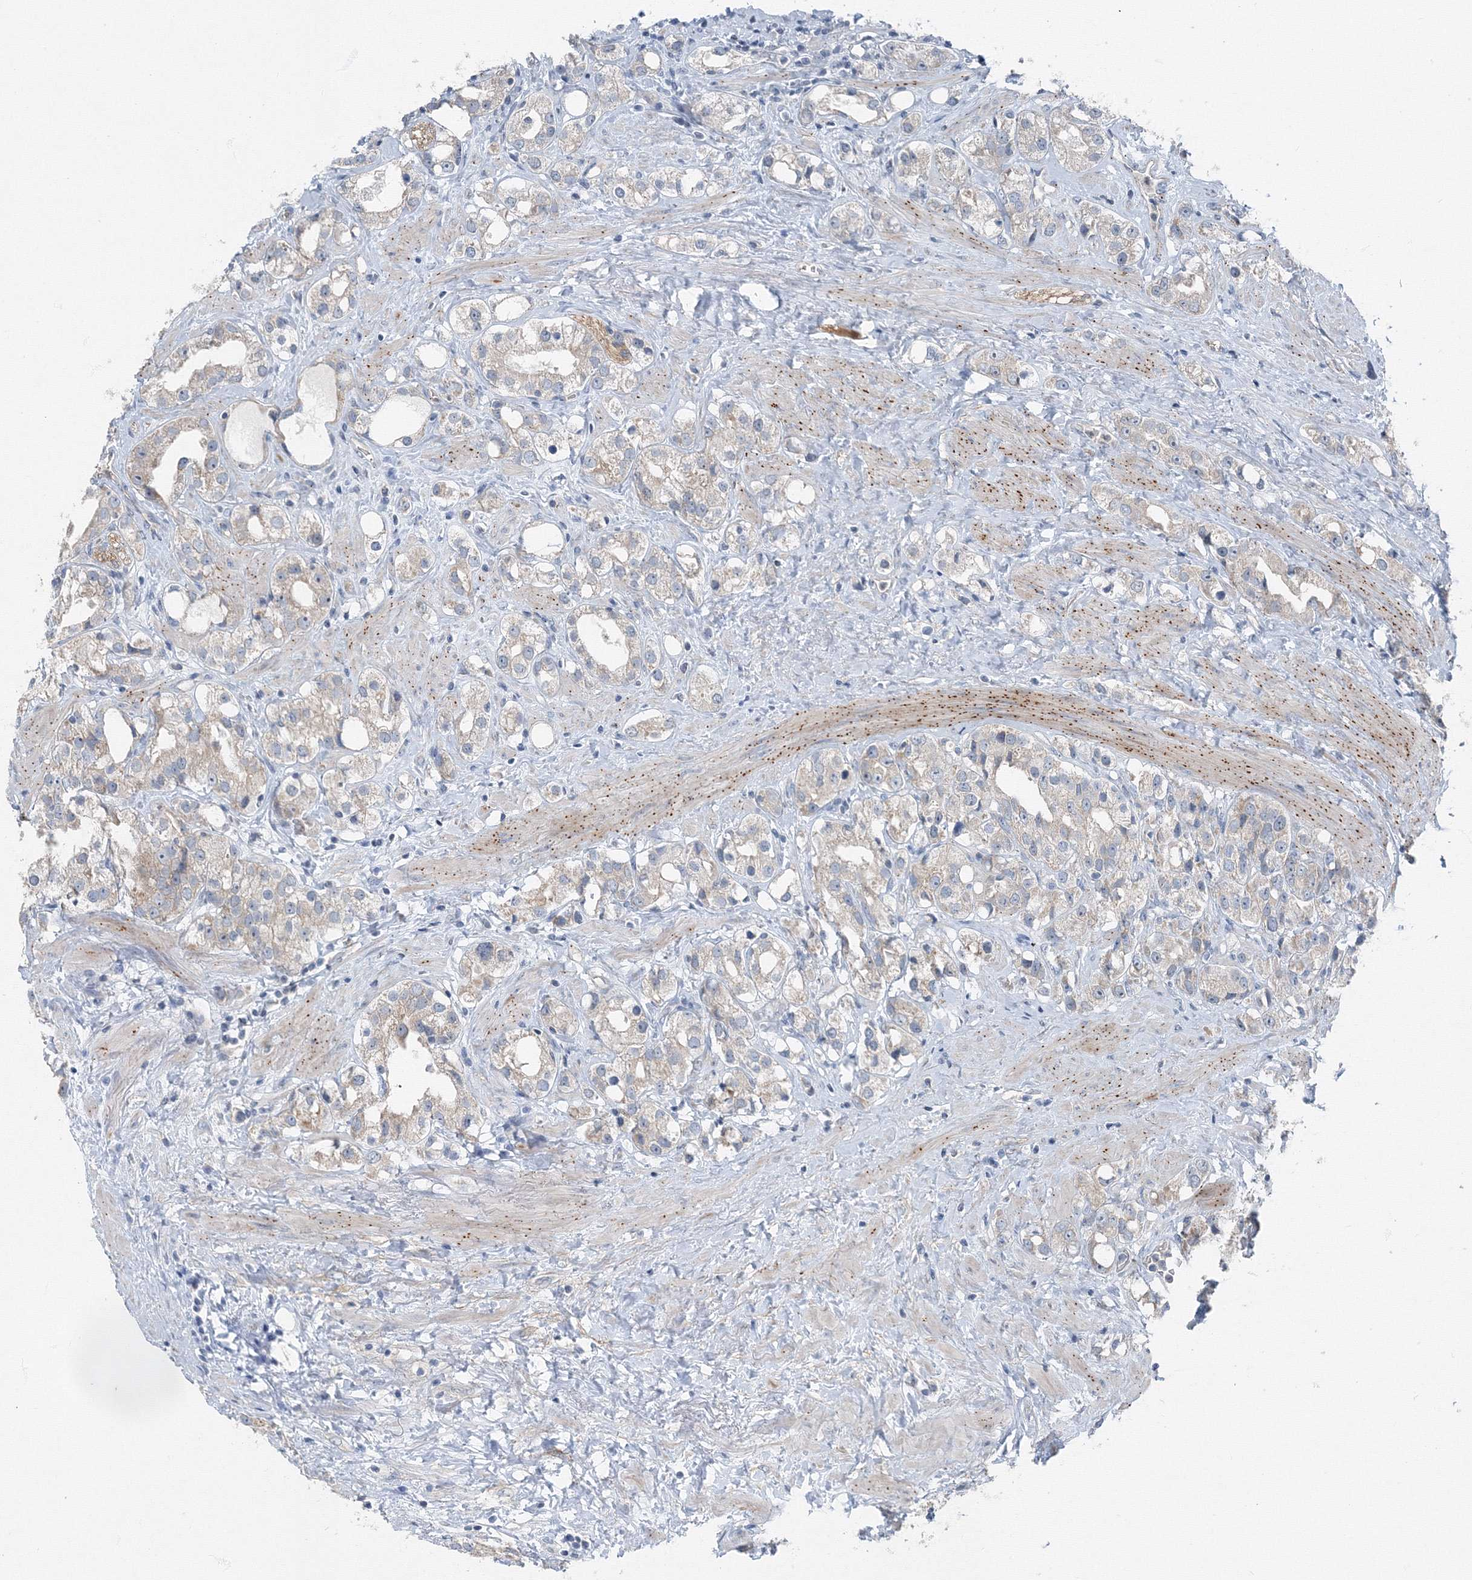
{"staining": {"intensity": "negative", "quantity": "none", "location": "none"}, "tissue": "prostate cancer", "cell_type": "Tumor cells", "image_type": "cancer", "snomed": [{"axis": "morphology", "description": "Adenocarcinoma, NOS"}, {"axis": "topography", "description": "Prostate"}], "caption": "Immunohistochemistry of human adenocarcinoma (prostate) exhibits no positivity in tumor cells.", "gene": "AASDH", "patient": {"sex": "male", "age": 79}}